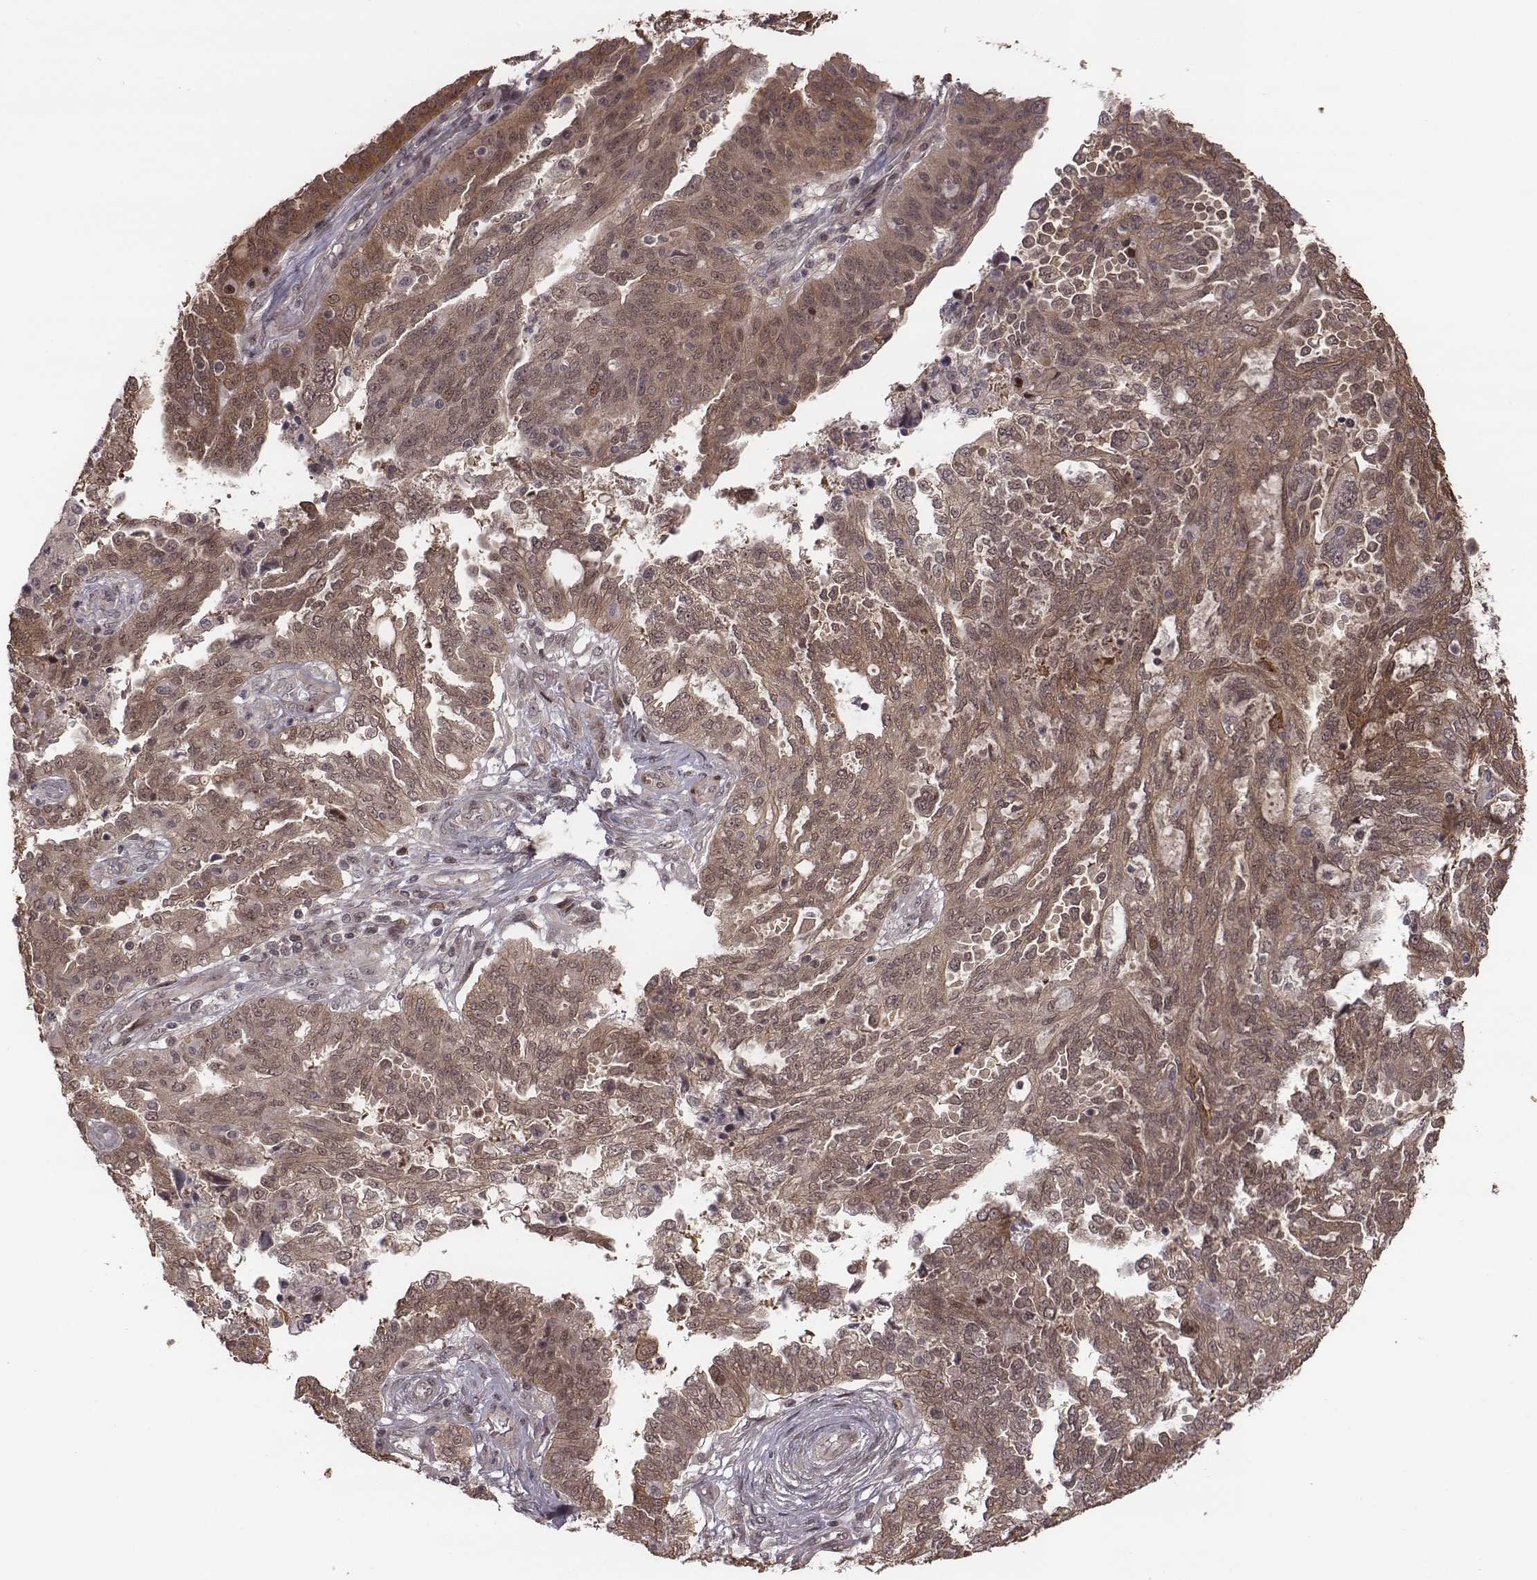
{"staining": {"intensity": "weak", "quantity": ">75%", "location": "cytoplasmic/membranous,nuclear"}, "tissue": "ovarian cancer", "cell_type": "Tumor cells", "image_type": "cancer", "snomed": [{"axis": "morphology", "description": "Cystadenocarcinoma, serous, NOS"}, {"axis": "topography", "description": "Ovary"}], "caption": "Protein expression analysis of human ovarian cancer (serous cystadenocarcinoma) reveals weak cytoplasmic/membranous and nuclear expression in approximately >75% of tumor cells. Using DAB (3,3'-diaminobenzidine) (brown) and hematoxylin (blue) stains, captured at high magnification using brightfield microscopy.", "gene": "RPL3", "patient": {"sex": "female", "age": 67}}